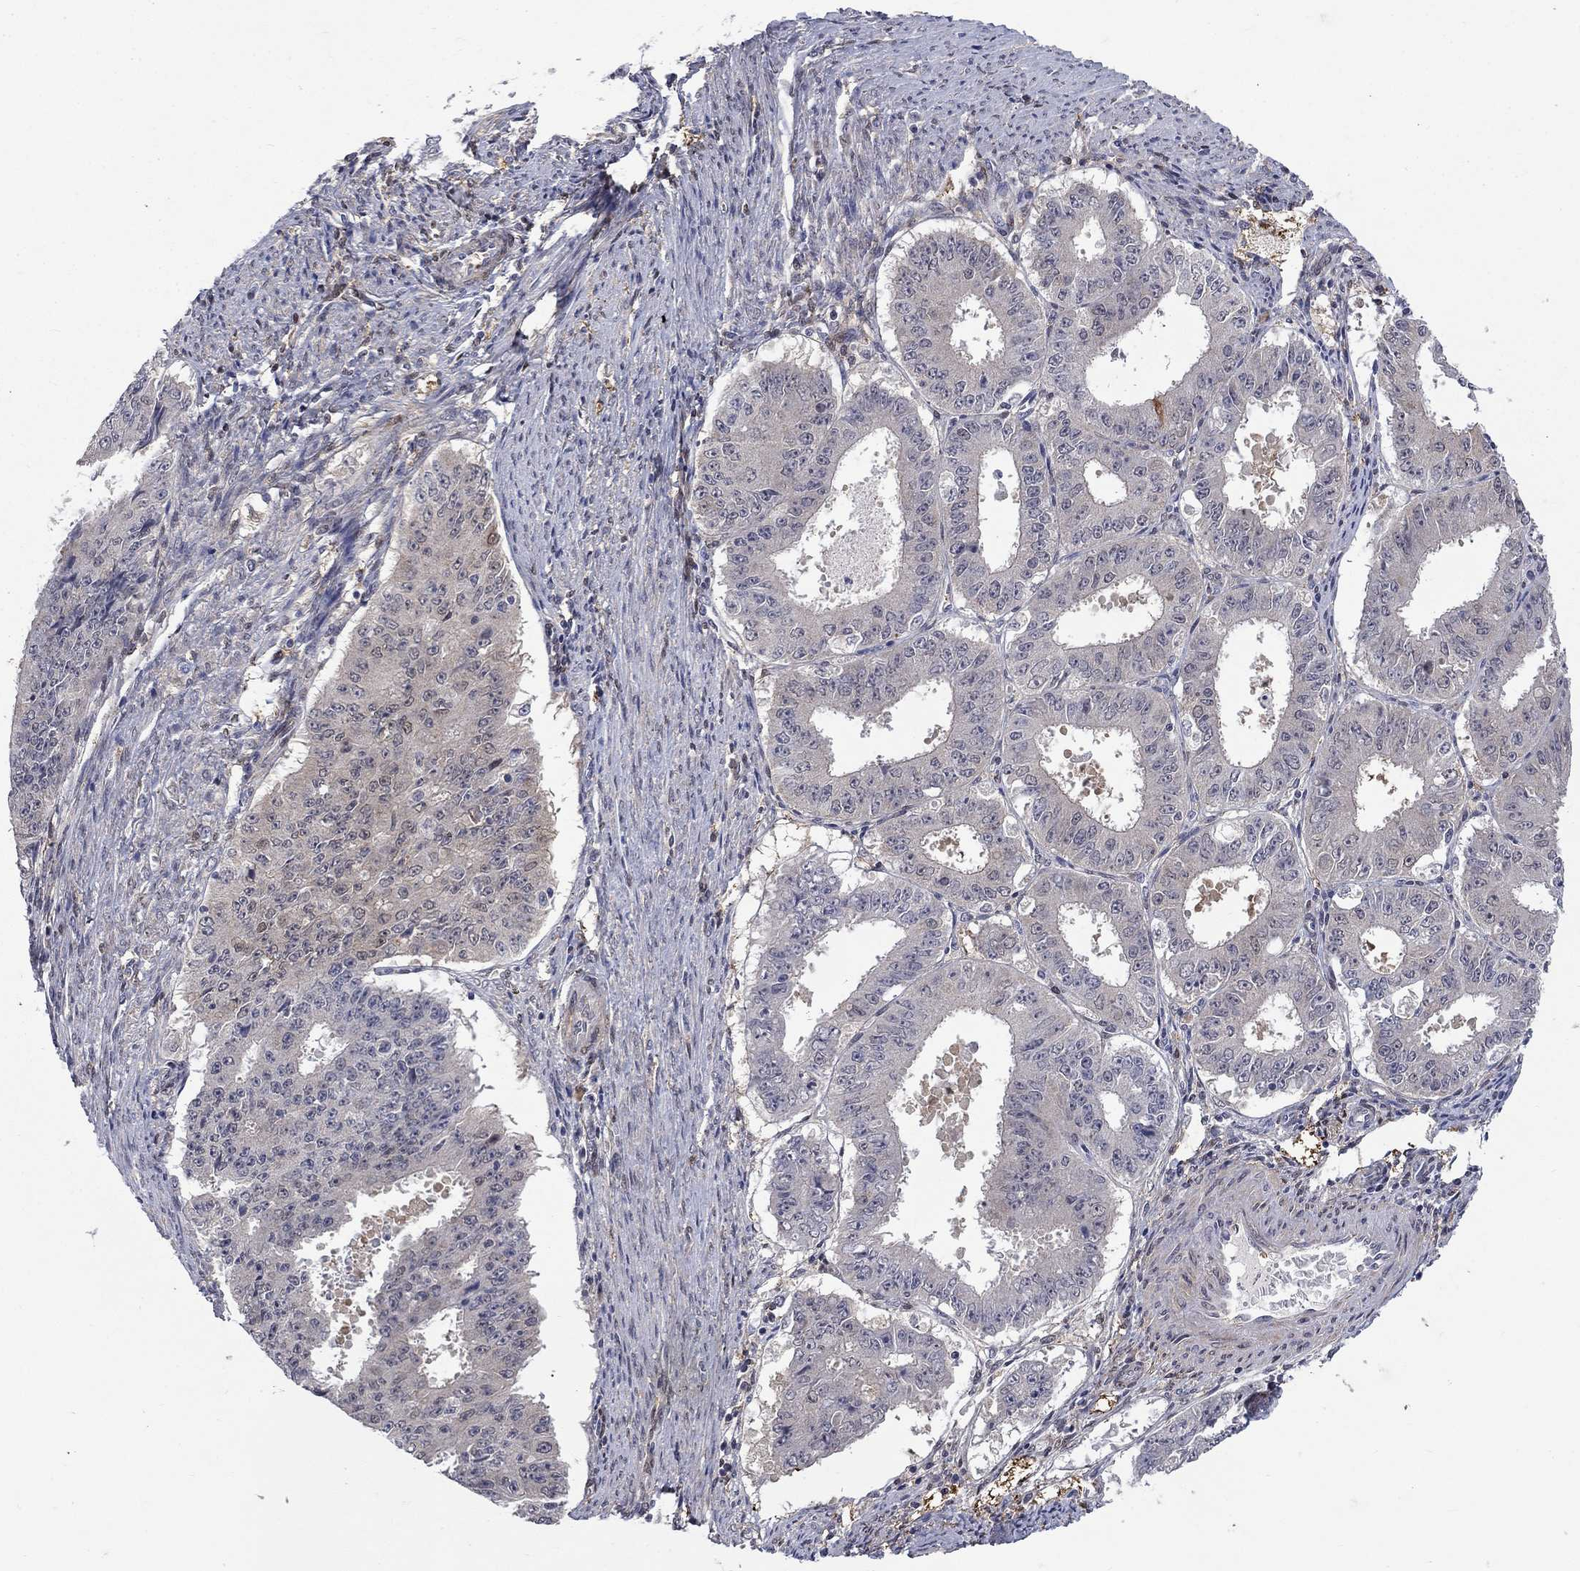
{"staining": {"intensity": "negative", "quantity": "none", "location": "none"}, "tissue": "ovarian cancer", "cell_type": "Tumor cells", "image_type": "cancer", "snomed": [{"axis": "morphology", "description": "Carcinoma, endometroid"}, {"axis": "topography", "description": "Ovary"}], "caption": "The micrograph exhibits no staining of tumor cells in ovarian cancer (endometroid carcinoma).", "gene": "CBR1", "patient": {"sex": "female", "age": 42}}